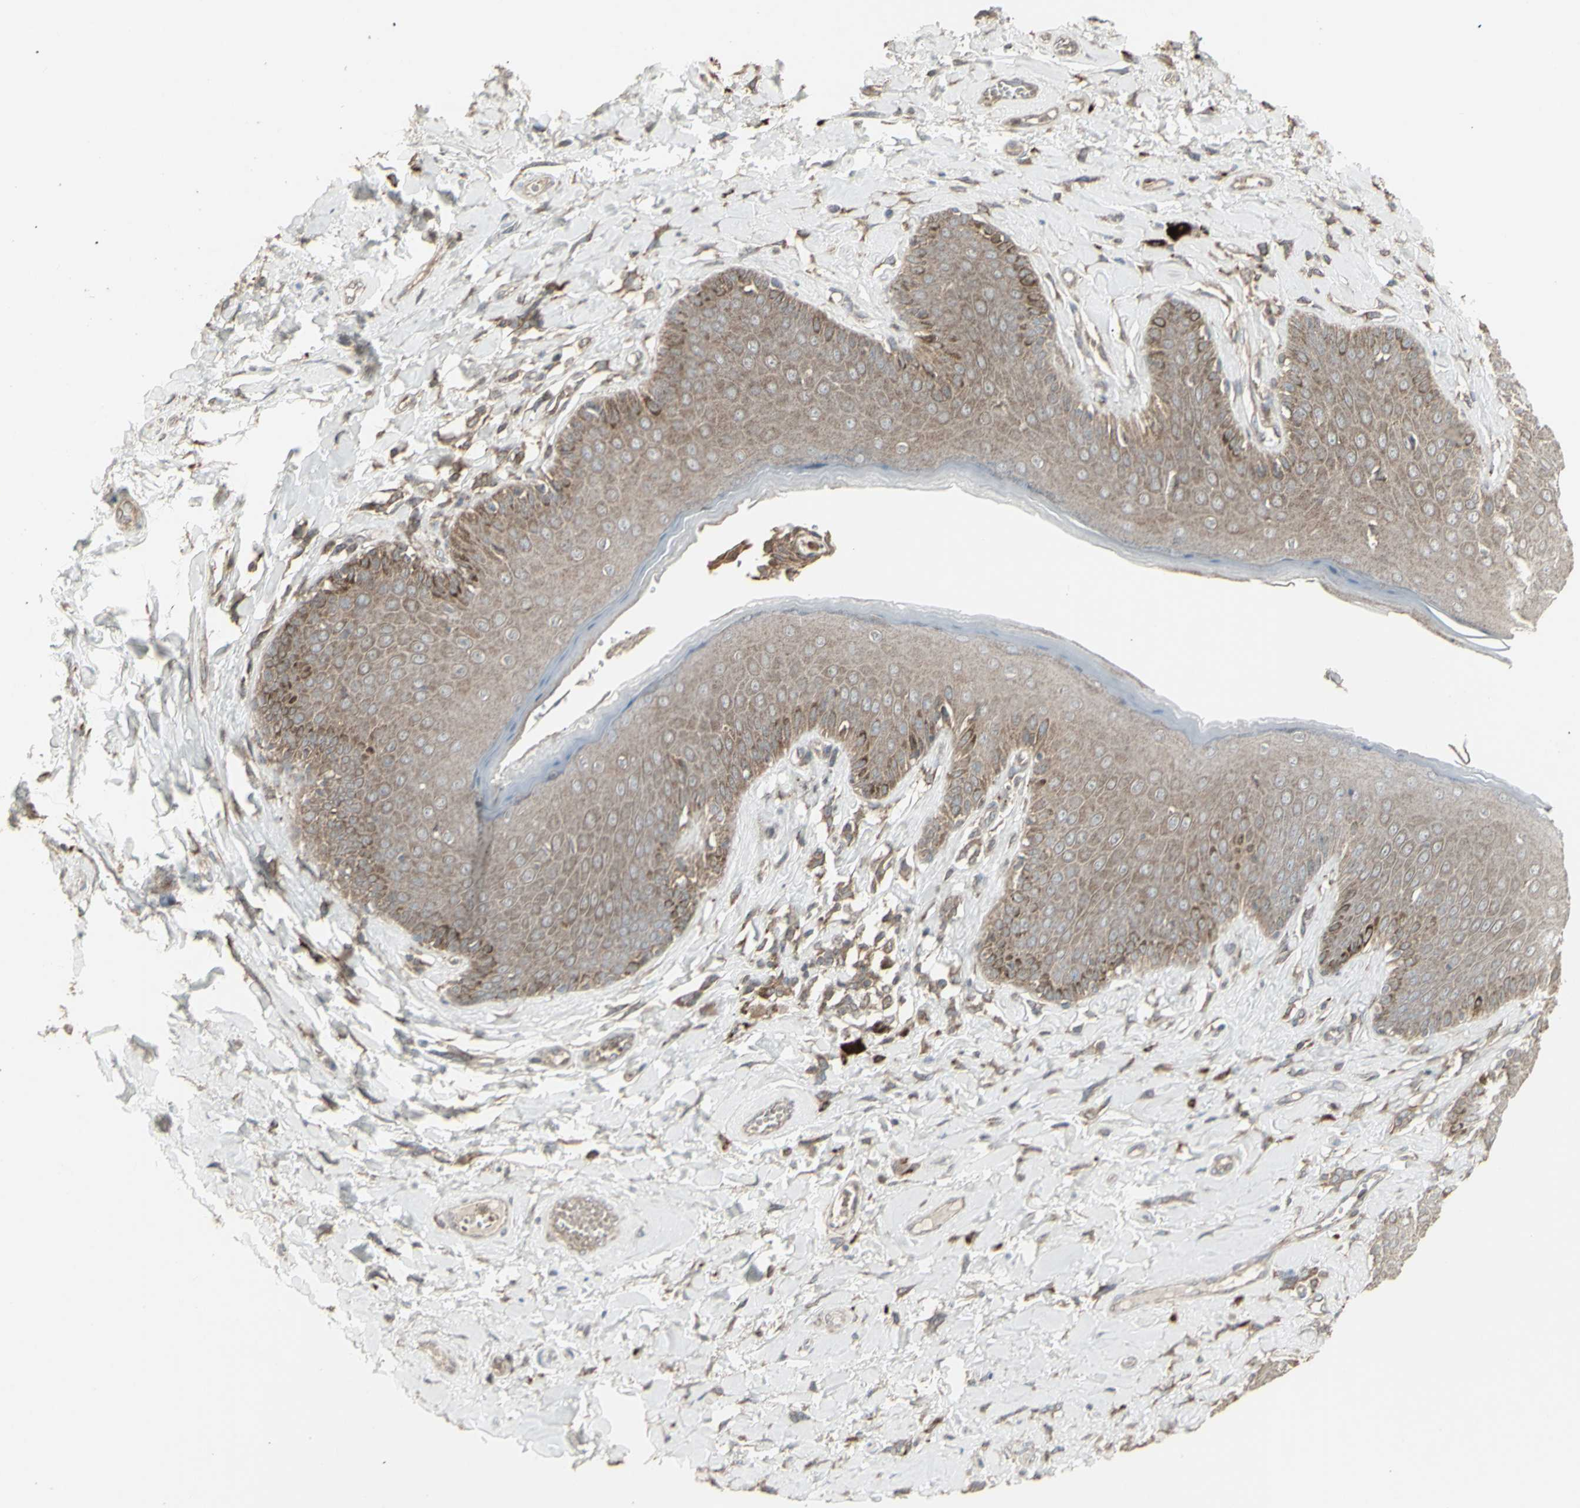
{"staining": {"intensity": "weak", "quantity": ">75%", "location": "cytoplasmic/membranous"}, "tissue": "skin", "cell_type": "Epidermal cells", "image_type": "normal", "snomed": [{"axis": "morphology", "description": "Normal tissue, NOS"}, {"axis": "topography", "description": "Anal"}], "caption": "Immunohistochemistry of benign skin reveals low levels of weak cytoplasmic/membranous positivity in approximately >75% of epidermal cells. Using DAB (brown) and hematoxylin (blue) stains, captured at high magnification using brightfield microscopy.", "gene": "RNASEL", "patient": {"sex": "male", "age": 69}}